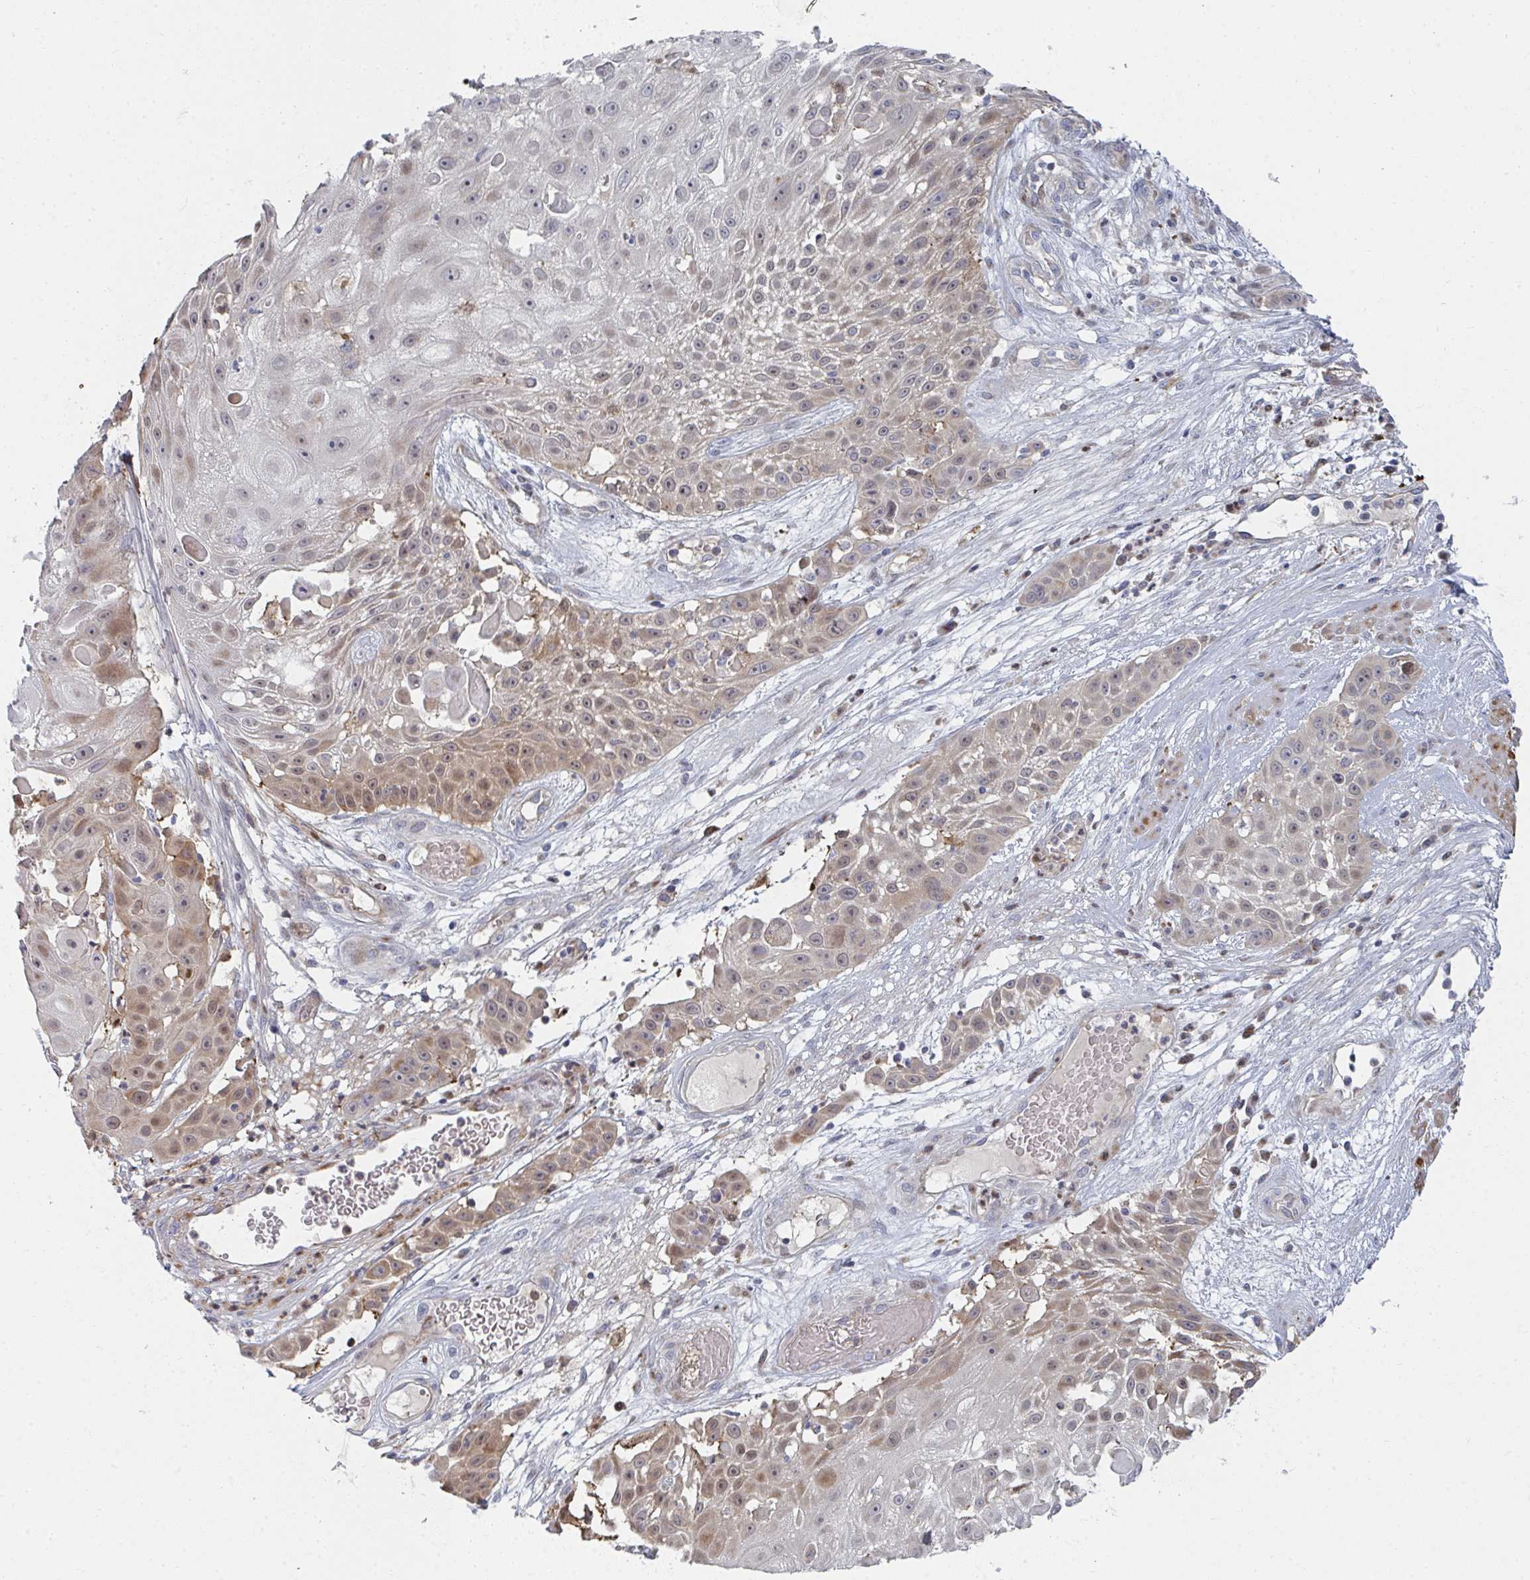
{"staining": {"intensity": "moderate", "quantity": "25%-75%", "location": "cytoplasmic/membranous,nuclear"}, "tissue": "skin cancer", "cell_type": "Tumor cells", "image_type": "cancer", "snomed": [{"axis": "morphology", "description": "Squamous cell carcinoma, NOS"}, {"axis": "topography", "description": "Skin"}], "caption": "DAB immunohistochemical staining of squamous cell carcinoma (skin) reveals moderate cytoplasmic/membranous and nuclear protein positivity in about 25%-75% of tumor cells. The staining was performed using DAB (3,3'-diaminobenzidine) to visualize the protein expression in brown, while the nuclei were stained in blue with hematoxylin (Magnification: 20x).", "gene": "PSMG1", "patient": {"sex": "female", "age": 86}}